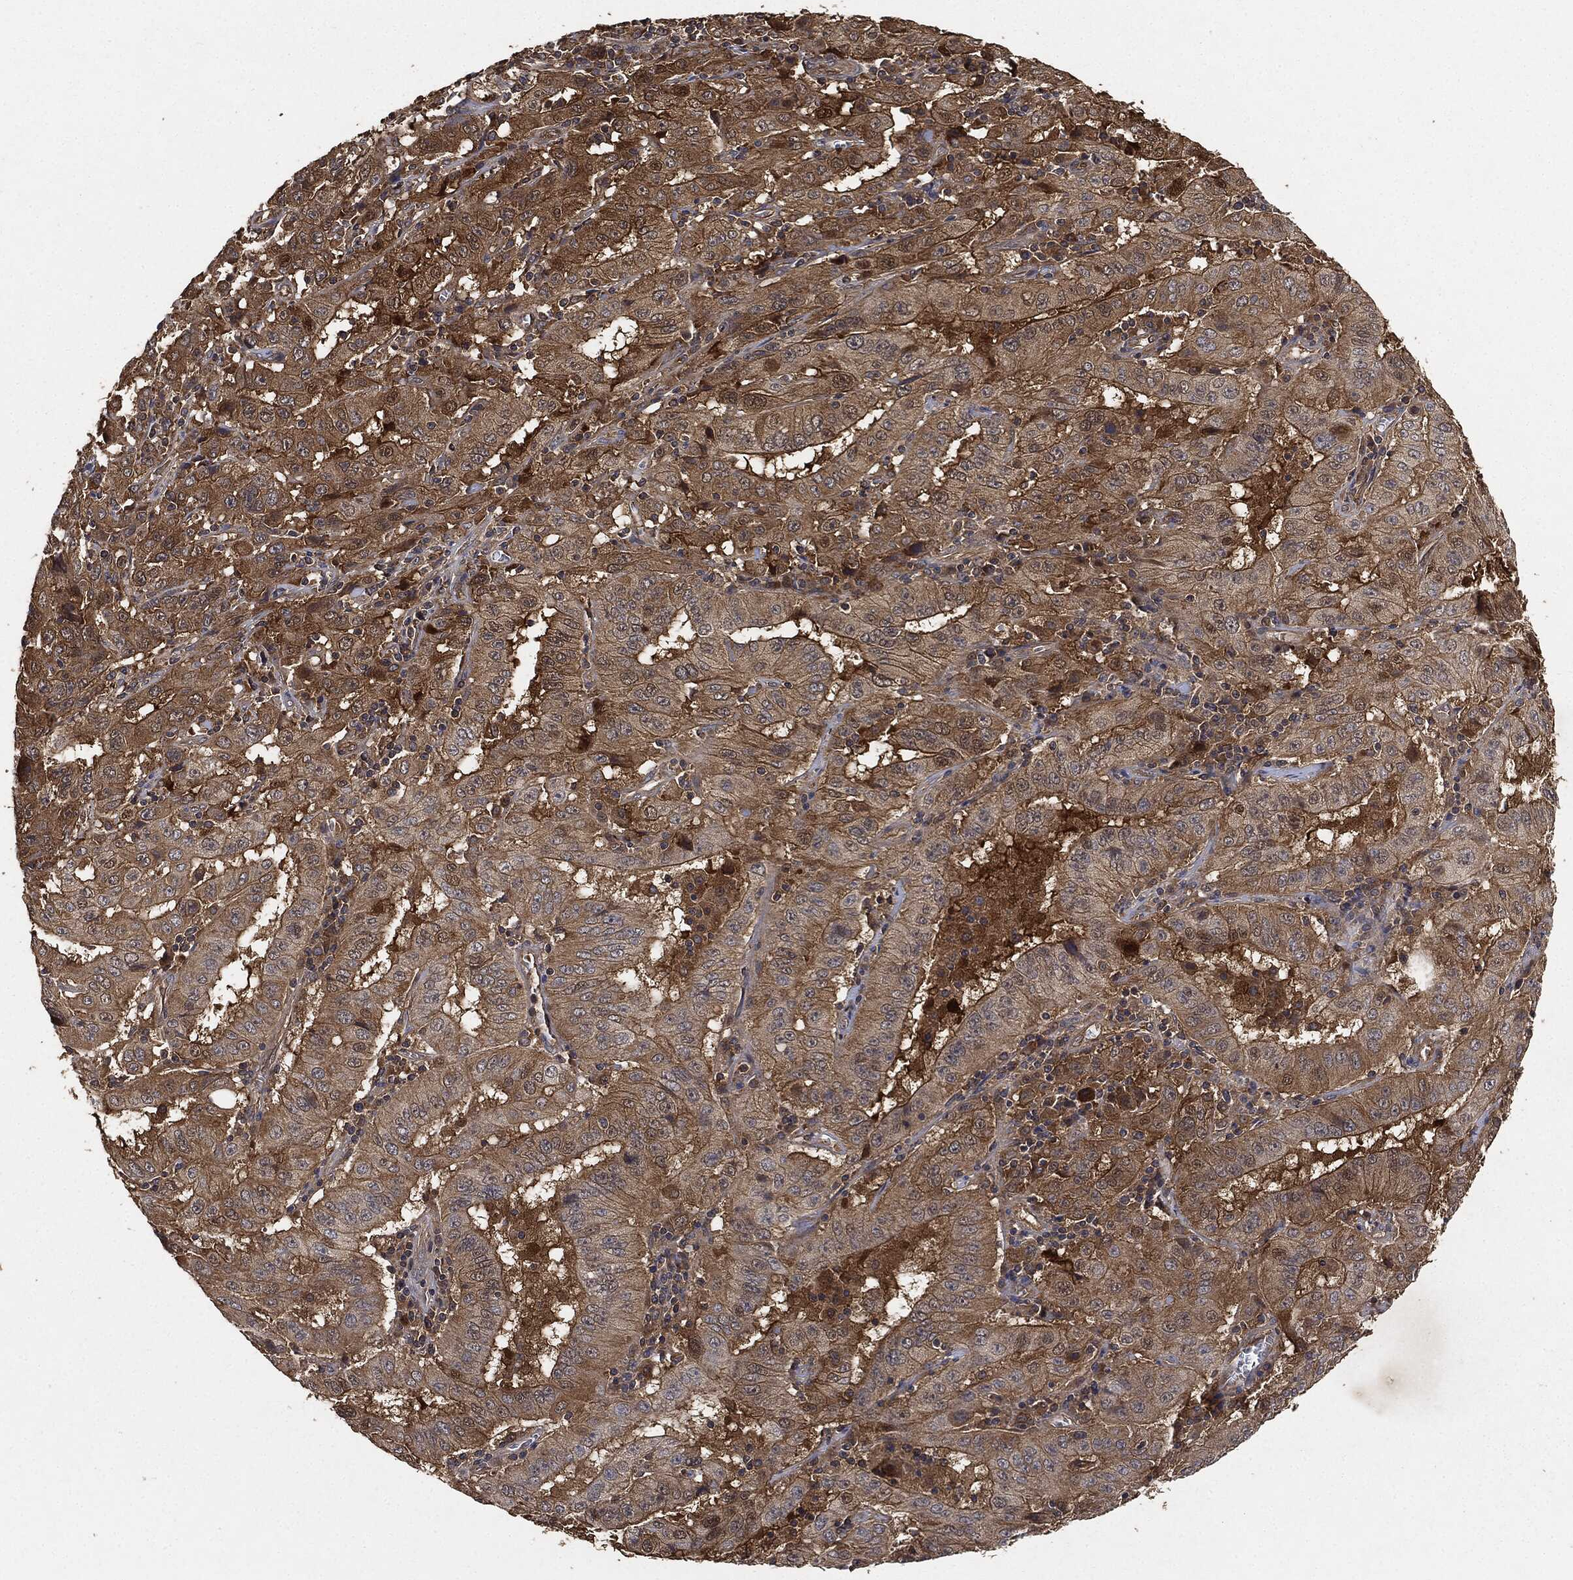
{"staining": {"intensity": "moderate", "quantity": ">75%", "location": "cytoplasmic/membranous"}, "tissue": "pancreatic cancer", "cell_type": "Tumor cells", "image_type": "cancer", "snomed": [{"axis": "morphology", "description": "Adenocarcinoma, NOS"}, {"axis": "topography", "description": "Pancreas"}], "caption": "This is an image of immunohistochemistry staining of pancreatic cancer (adenocarcinoma), which shows moderate expression in the cytoplasmic/membranous of tumor cells.", "gene": "BRAF", "patient": {"sex": "male", "age": 63}}